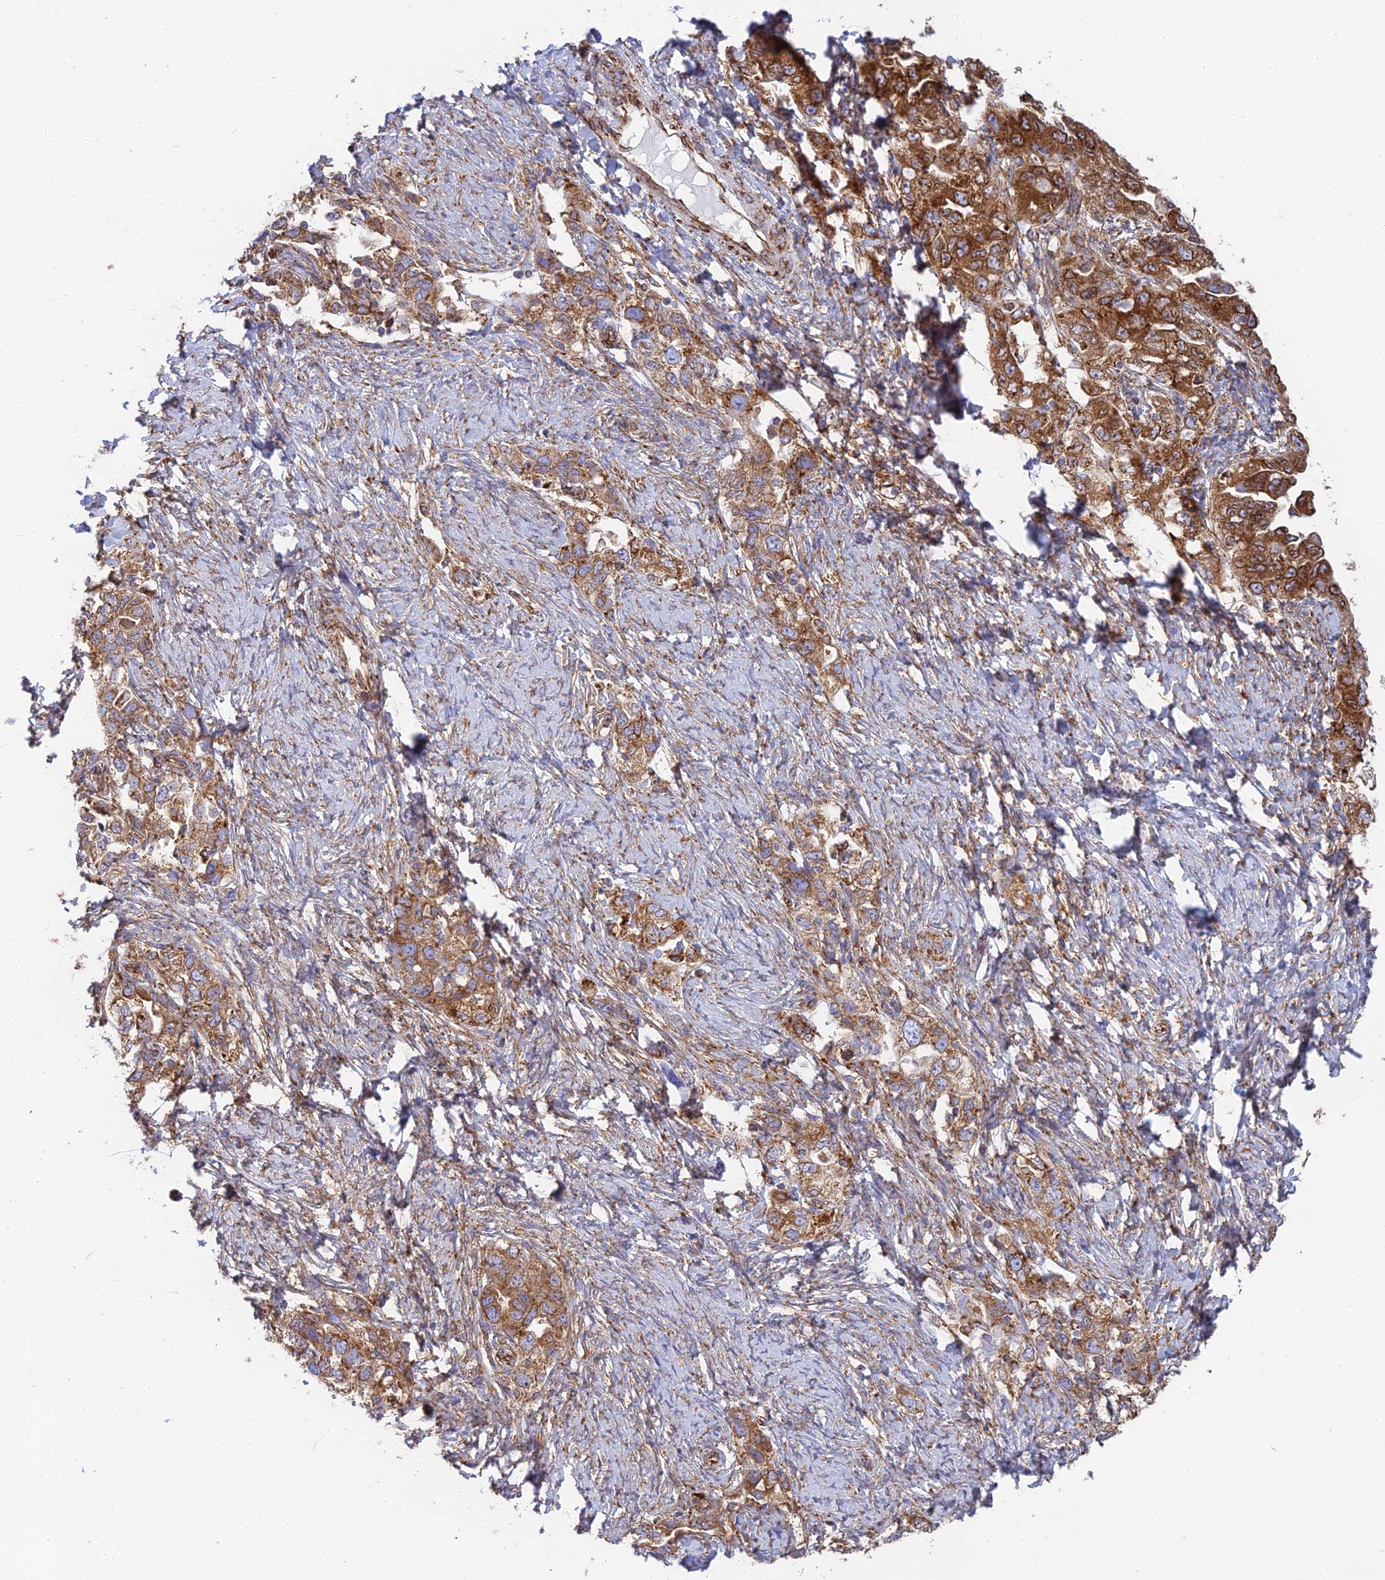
{"staining": {"intensity": "strong", "quantity": ">75%", "location": "cytoplasmic/membranous"}, "tissue": "ovarian cancer", "cell_type": "Tumor cells", "image_type": "cancer", "snomed": [{"axis": "morphology", "description": "Carcinoma, NOS"}, {"axis": "morphology", "description": "Cystadenocarcinoma, serous, NOS"}, {"axis": "topography", "description": "Ovary"}], "caption": "Carcinoma (ovarian) tissue shows strong cytoplasmic/membranous staining in about >75% of tumor cells", "gene": "CCDC69", "patient": {"sex": "female", "age": 69}}